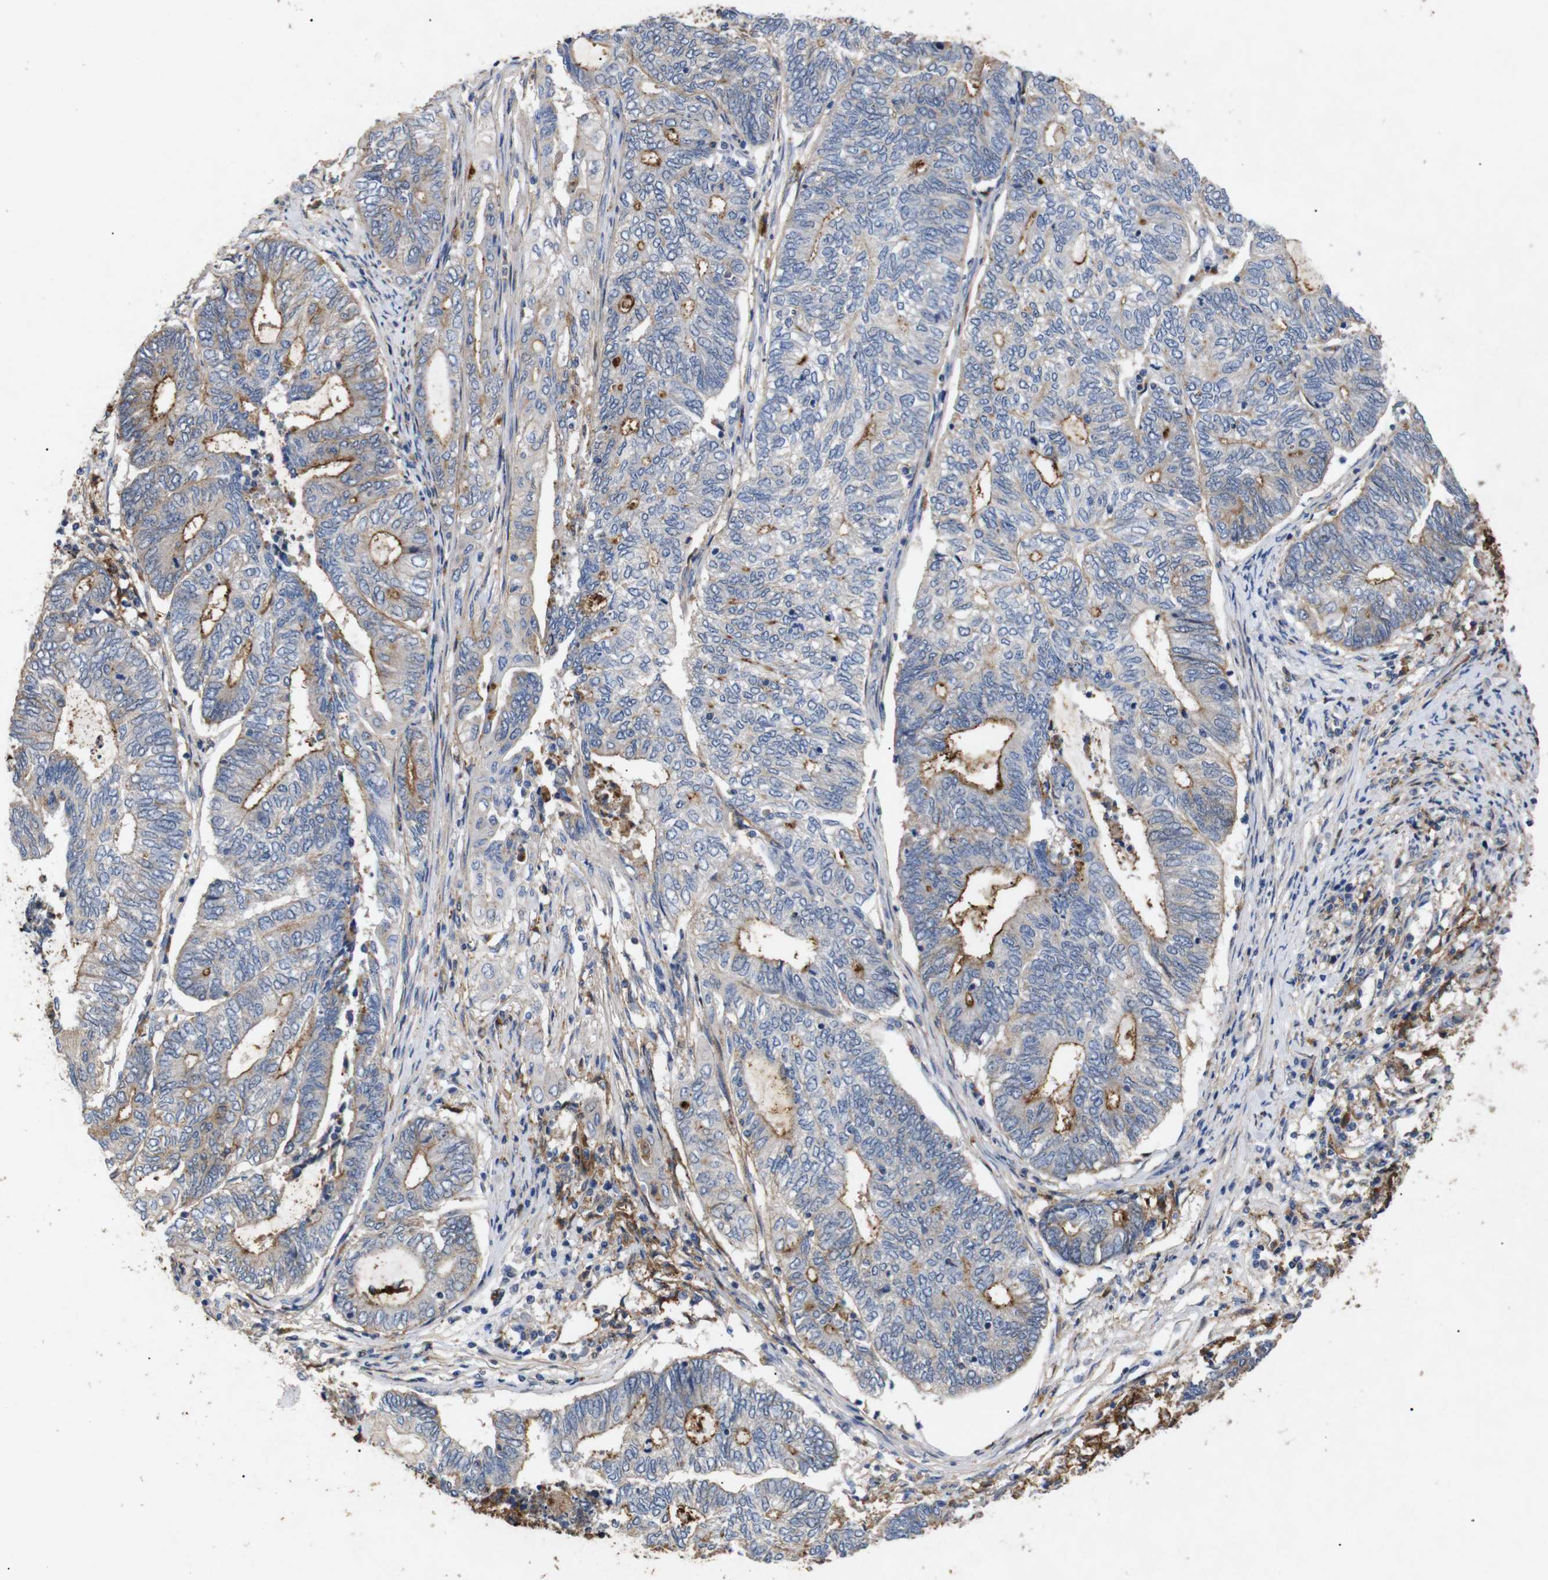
{"staining": {"intensity": "strong", "quantity": "<25%", "location": "cytoplasmic/membranous"}, "tissue": "endometrial cancer", "cell_type": "Tumor cells", "image_type": "cancer", "snomed": [{"axis": "morphology", "description": "Adenocarcinoma, NOS"}, {"axis": "topography", "description": "Uterus"}, {"axis": "topography", "description": "Endometrium"}], "caption": "Endometrial cancer was stained to show a protein in brown. There is medium levels of strong cytoplasmic/membranous positivity in approximately <25% of tumor cells.", "gene": "SDCBP", "patient": {"sex": "female", "age": 70}}